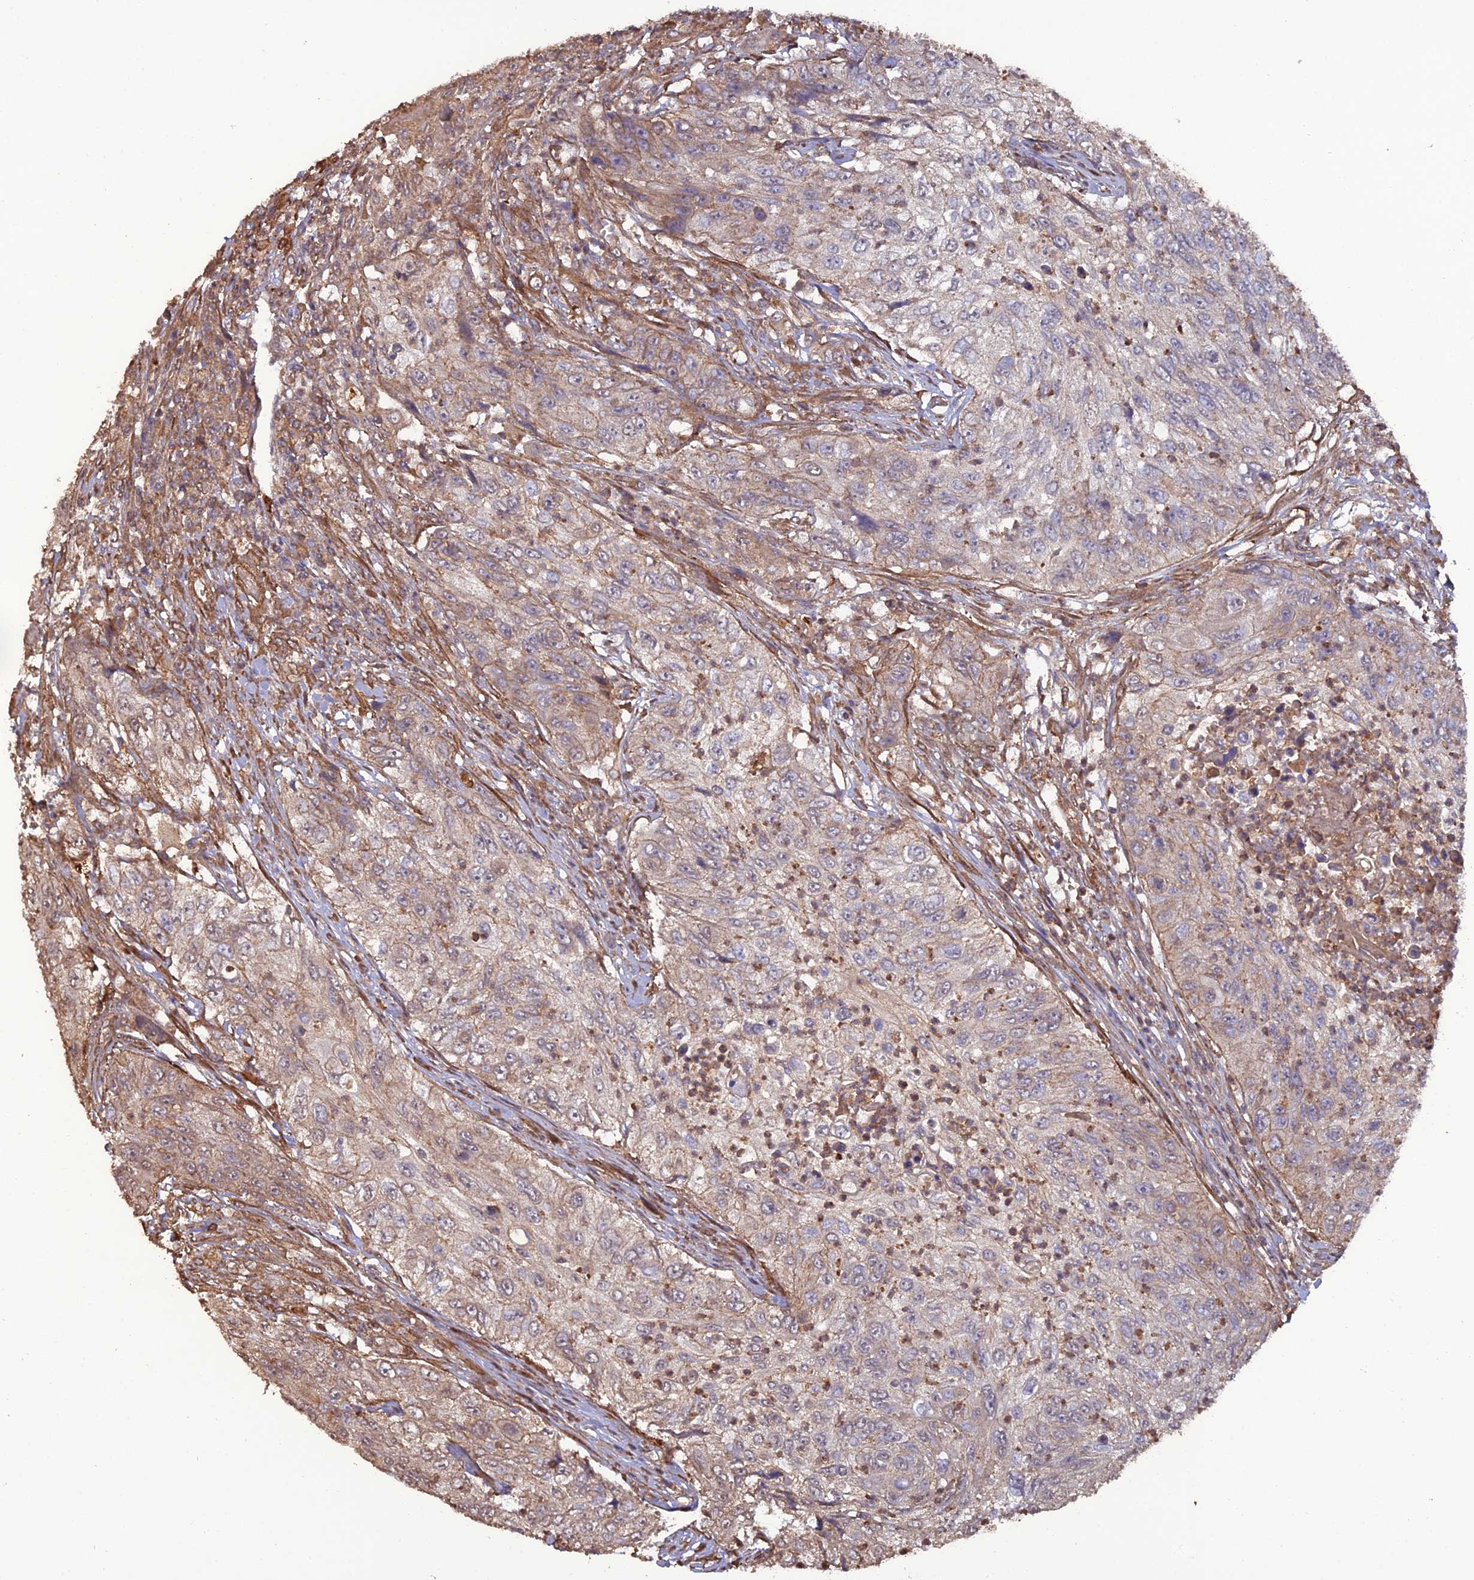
{"staining": {"intensity": "weak", "quantity": "<25%", "location": "cytoplasmic/membranous"}, "tissue": "urothelial cancer", "cell_type": "Tumor cells", "image_type": "cancer", "snomed": [{"axis": "morphology", "description": "Urothelial carcinoma, High grade"}, {"axis": "topography", "description": "Urinary bladder"}], "caption": "Human urothelial cancer stained for a protein using immunohistochemistry (IHC) exhibits no expression in tumor cells.", "gene": "ATP6V0A2", "patient": {"sex": "female", "age": 60}}